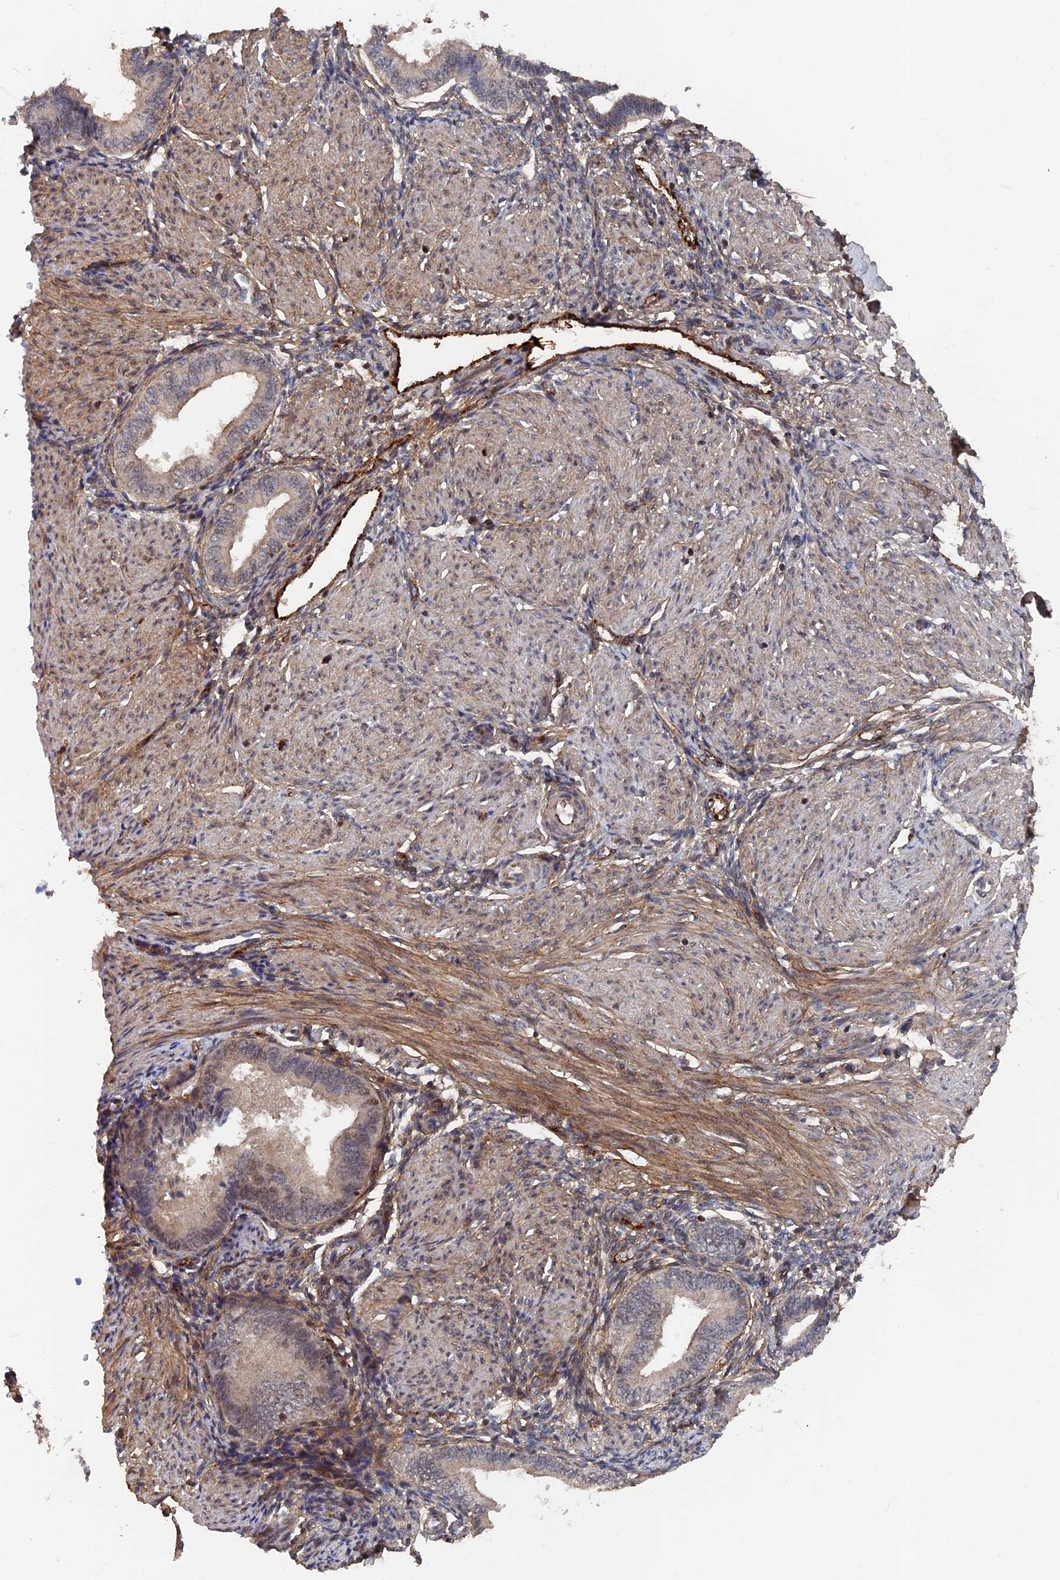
{"staining": {"intensity": "moderate", "quantity": "<25%", "location": "nuclear"}, "tissue": "endometrium", "cell_type": "Cells in endometrial stroma", "image_type": "normal", "snomed": [{"axis": "morphology", "description": "Normal tissue, NOS"}, {"axis": "topography", "description": "Endometrium"}], "caption": "Protein analysis of benign endometrium displays moderate nuclear expression in about <25% of cells in endometrial stroma.", "gene": "SH3D21", "patient": {"sex": "female", "age": 53}}